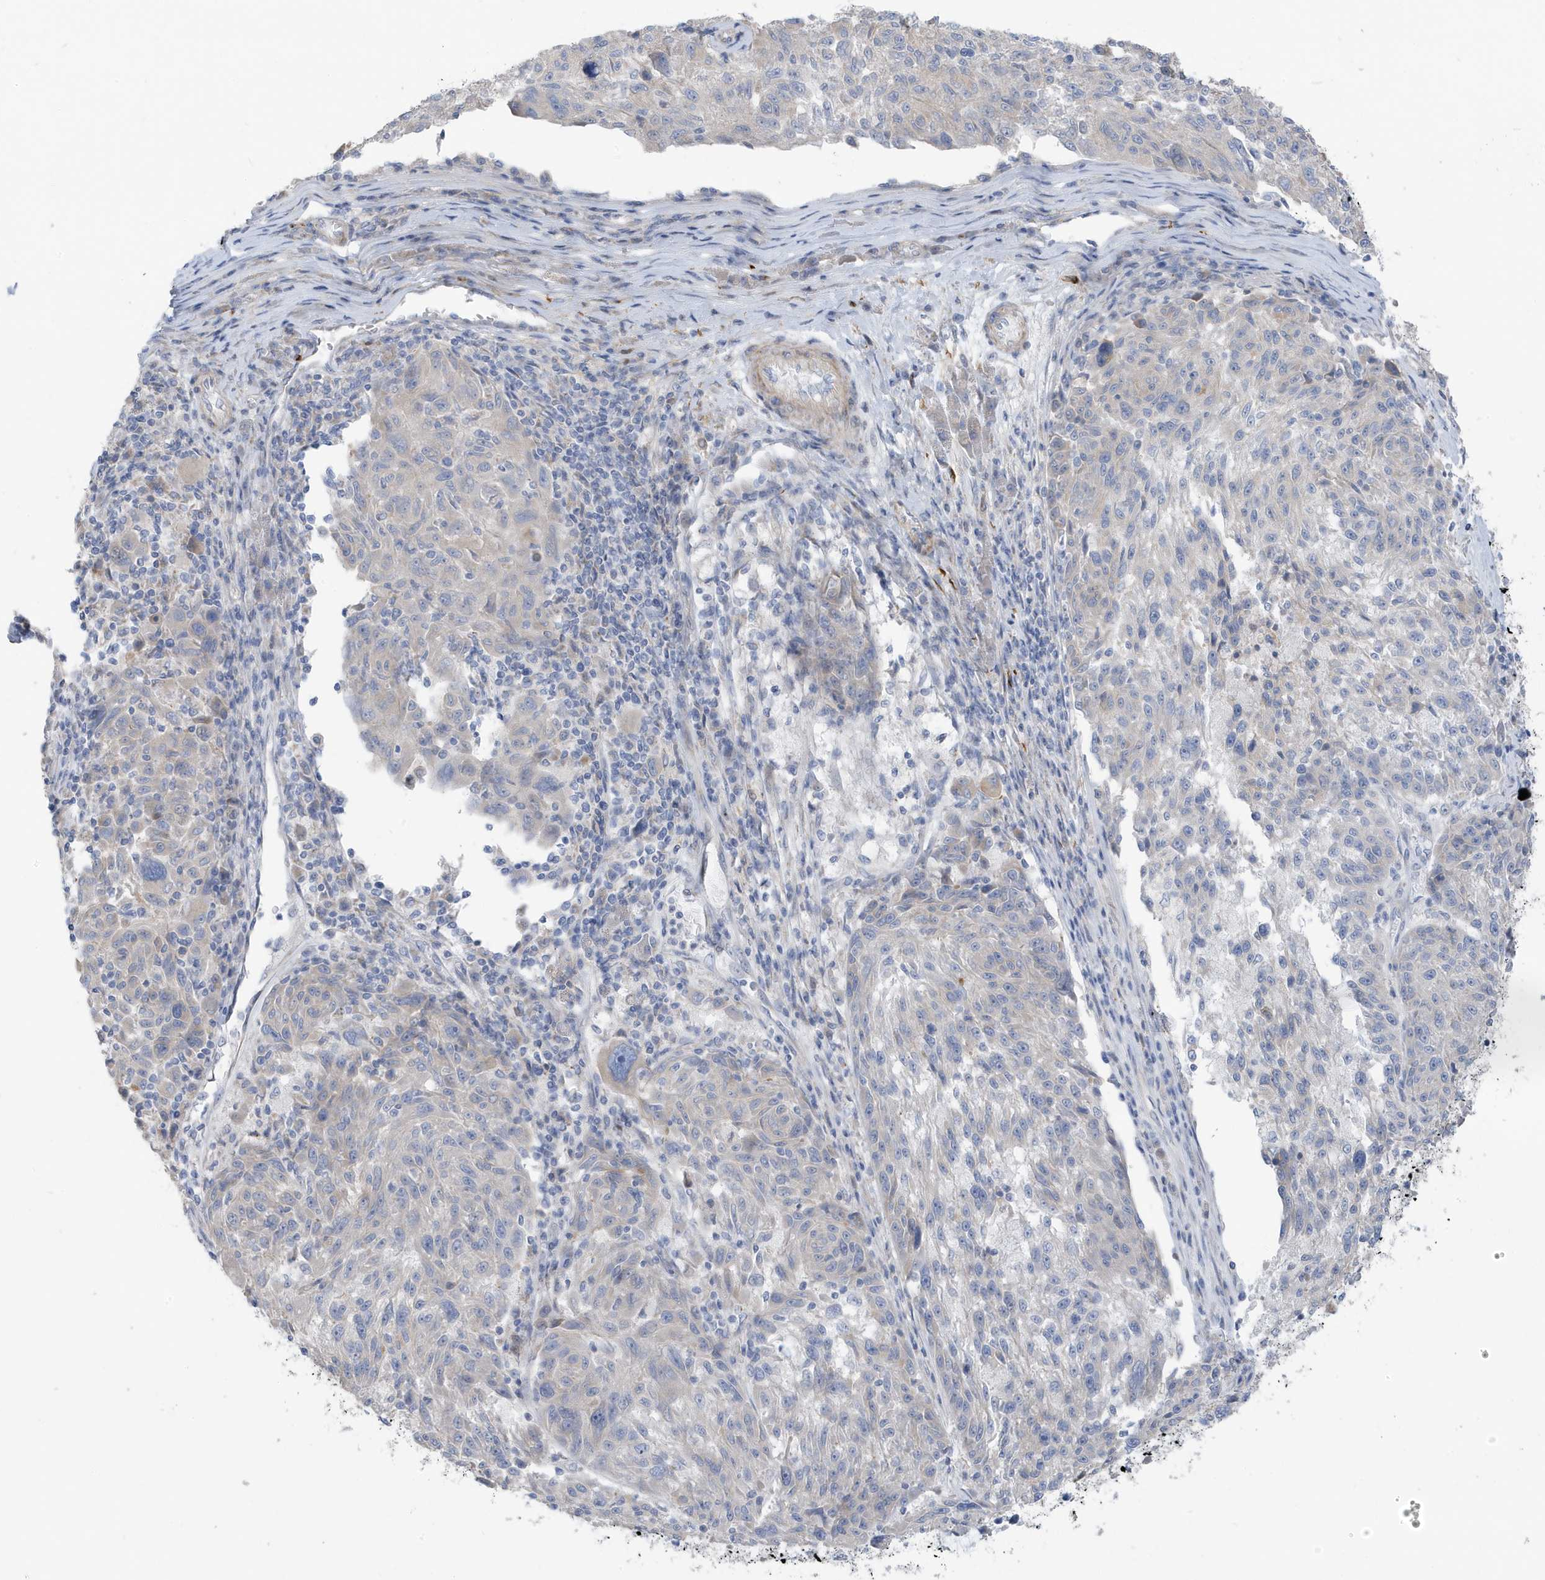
{"staining": {"intensity": "negative", "quantity": "none", "location": "none"}, "tissue": "melanoma", "cell_type": "Tumor cells", "image_type": "cancer", "snomed": [{"axis": "morphology", "description": "Malignant melanoma, NOS"}, {"axis": "topography", "description": "Skin"}], "caption": "This is an immunohistochemistry (IHC) image of malignant melanoma. There is no positivity in tumor cells.", "gene": "ATP13A5", "patient": {"sex": "male", "age": 53}}